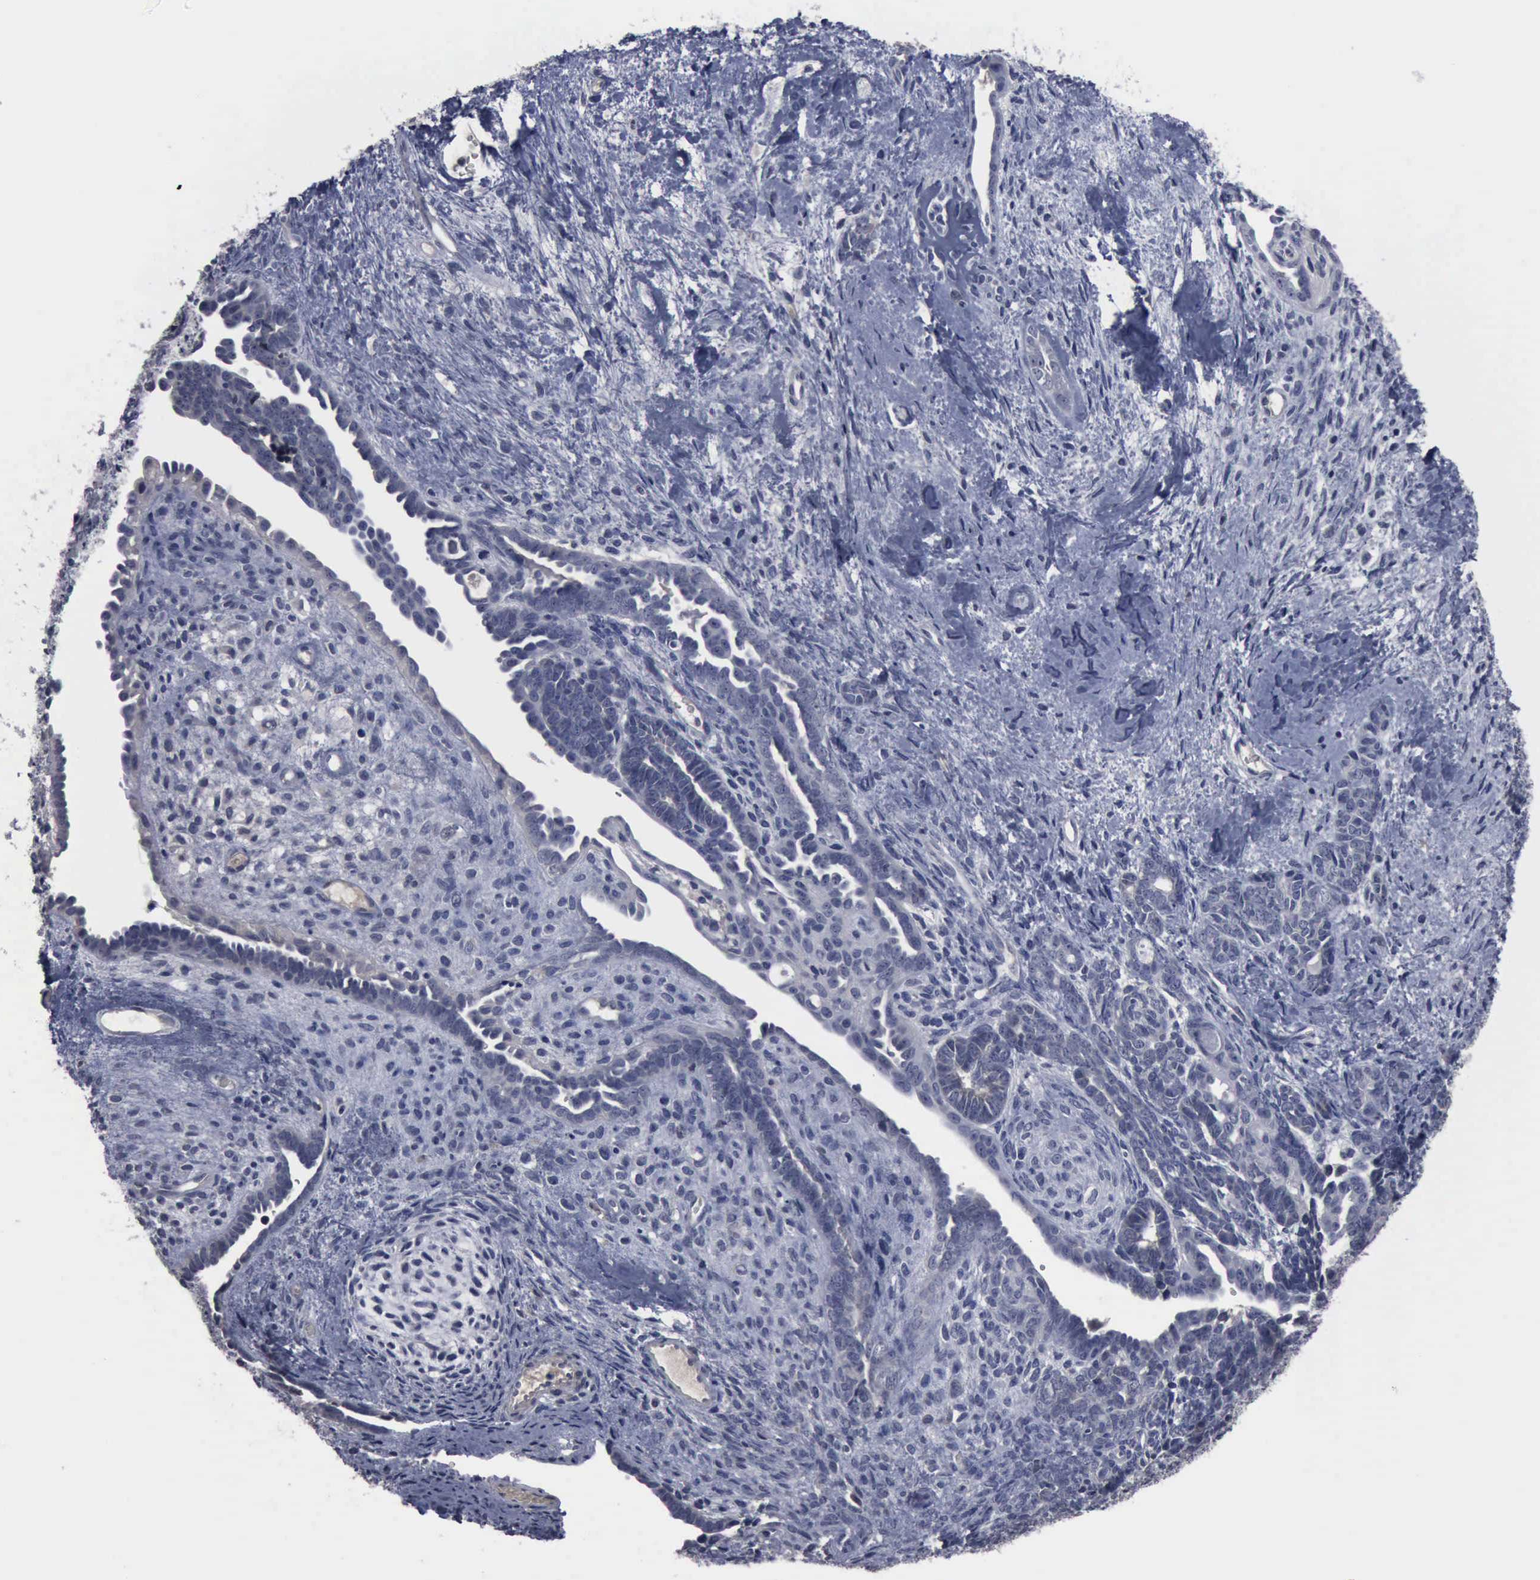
{"staining": {"intensity": "negative", "quantity": "none", "location": "none"}, "tissue": "endometrial cancer", "cell_type": "Tumor cells", "image_type": "cancer", "snomed": [{"axis": "morphology", "description": "Neoplasm, malignant, NOS"}, {"axis": "topography", "description": "Endometrium"}], "caption": "A photomicrograph of endometrial neoplasm (malignant) stained for a protein exhibits no brown staining in tumor cells.", "gene": "MYO18B", "patient": {"sex": "female", "age": 74}}